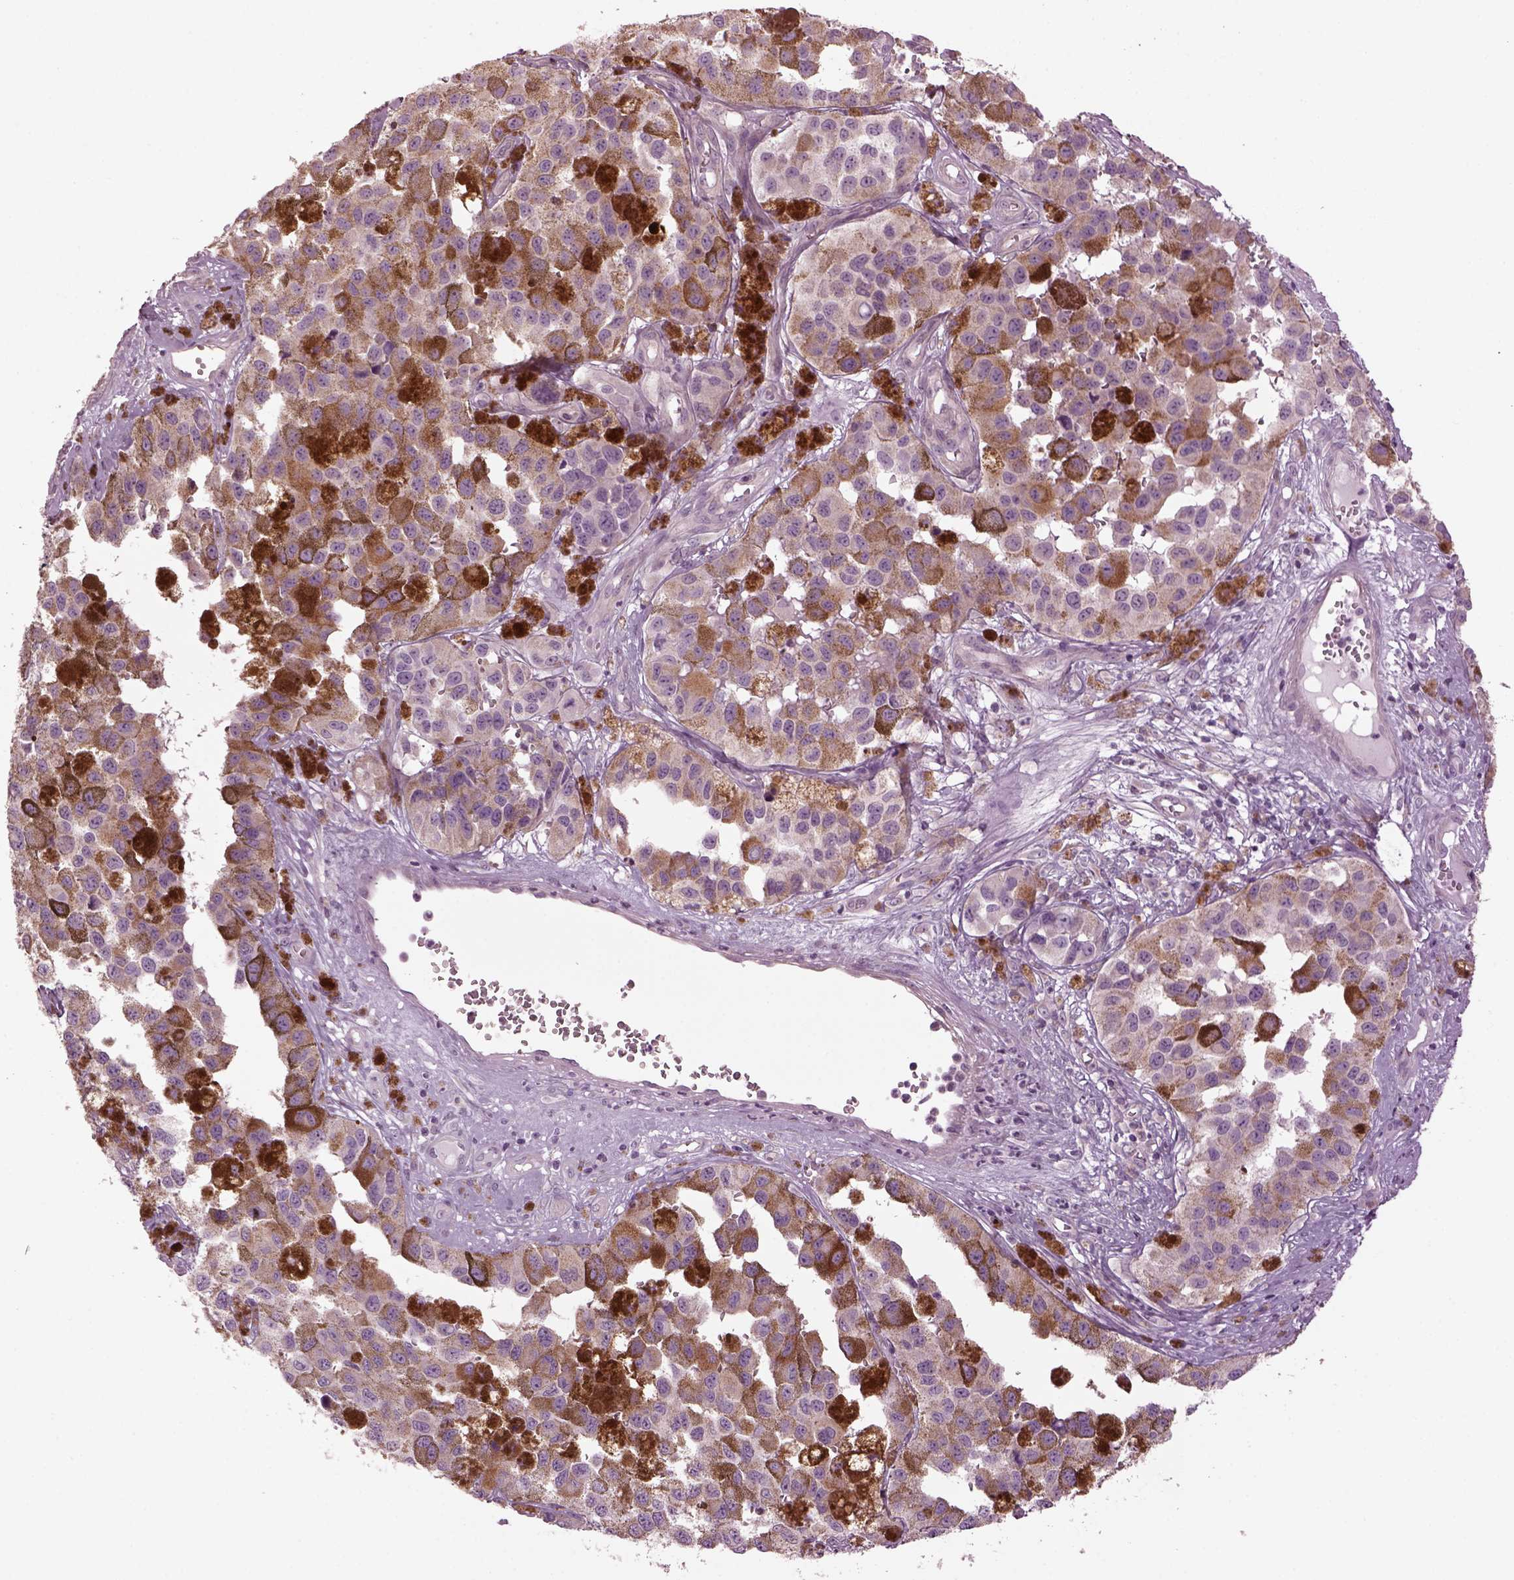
{"staining": {"intensity": "weak", "quantity": "<25%", "location": "cytoplasmic/membranous"}, "tissue": "melanoma", "cell_type": "Tumor cells", "image_type": "cancer", "snomed": [{"axis": "morphology", "description": "Malignant melanoma, NOS"}, {"axis": "topography", "description": "Skin"}], "caption": "IHC of melanoma demonstrates no positivity in tumor cells. (DAB (3,3'-diaminobenzidine) IHC, high magnification).", "gene": "SPATA7", "patient": {"sex": "female", "age": 58}}